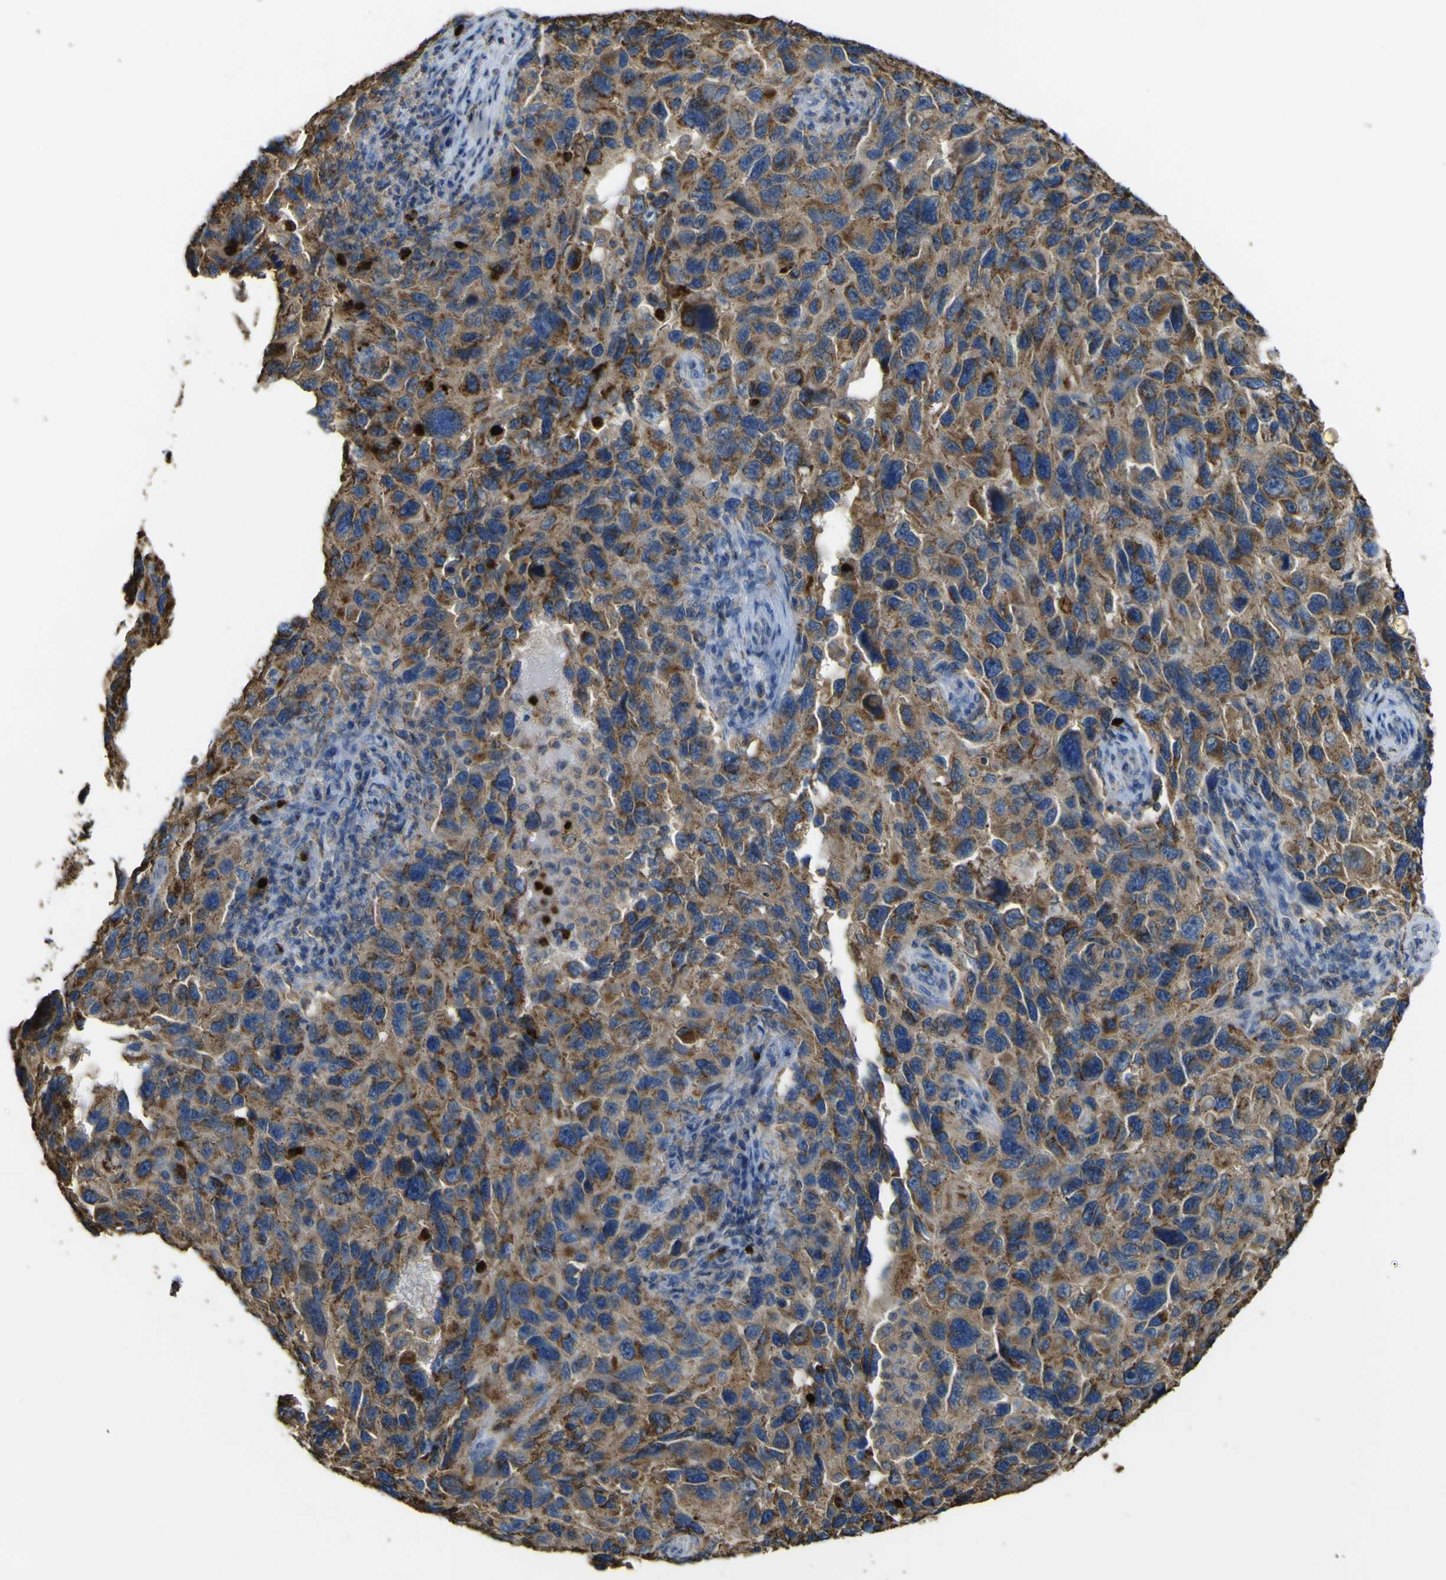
{"staining": {"intensity": "strong", "quantity": ">75%", "location": "cytoplasmic/membranous"}, "tissue": "melanoma", "cell_type": "Tumor cells", "image_type": "cancer", "snomed": [{"axis": "morphology", "description": "Malignant melanoma, NOS"}, {"axis": "topography", "description": "Skin"}], "caption": "IHC staining of melanoma, which displays high levels of strong cytoplasmic/membranous staining in about >75% of tumor cells indicating strong cytoplasmic/membranous protein staining. The staining was performed using DAB (brown) for protein detection and nuclei were counterstained in hematoxylin (blue).", "gene": "ACSL3", "patient": {"sex": "male", "age": 53}}